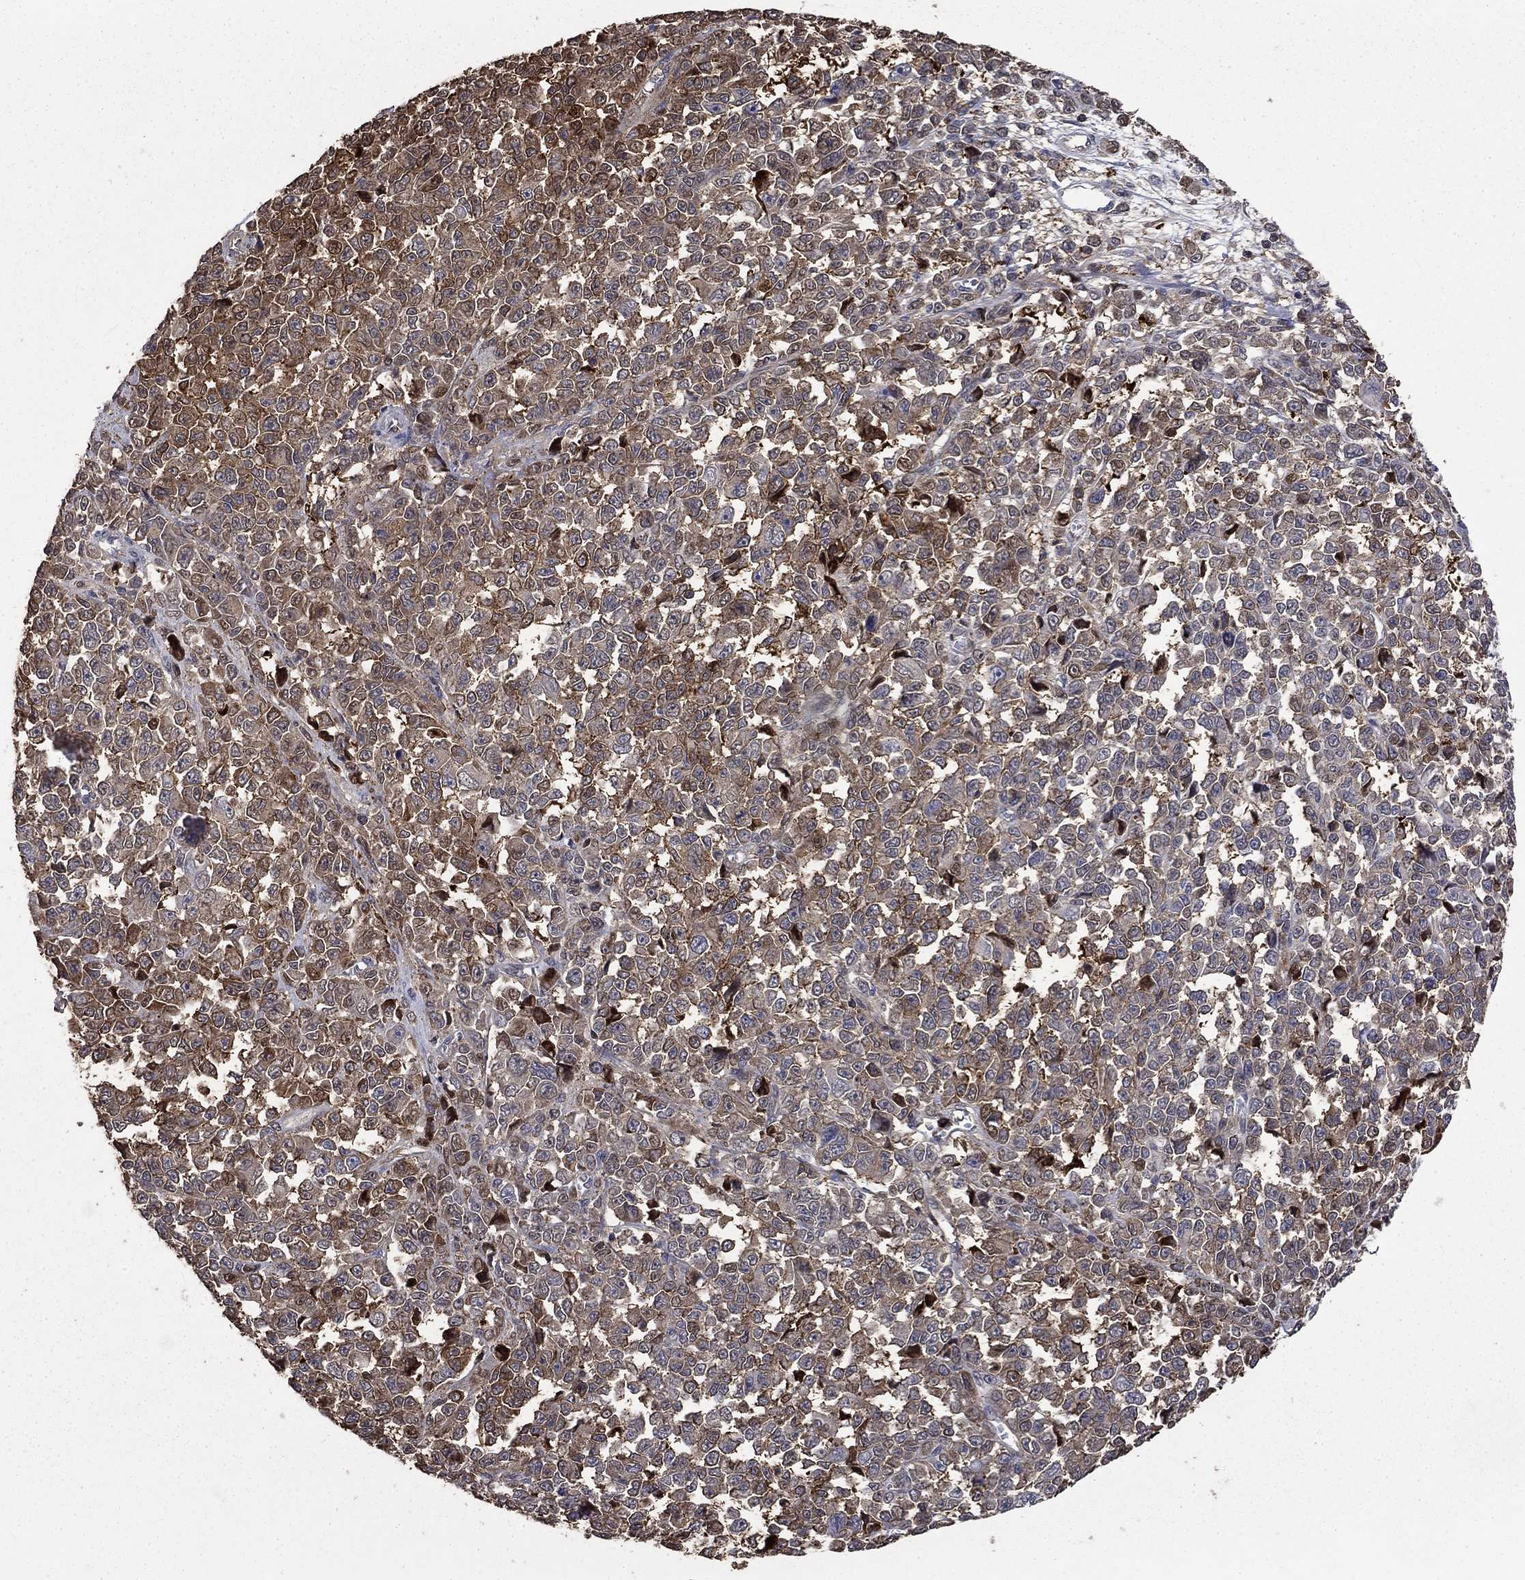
{"staining": {"intensity": "moderate", "quantity": "25%-75%", "location": "cytoplasmic/membranous"}, "tissue": "melanoma", "cell_type": "Tumor cells", "image_type": "cancer", "snomed": [{"axis": "morphology", "description": "Malignant melanoma, NOS"}, {"axis": "topography", "description": "Skin"}], "caption": "High-magnification brightfield microscopy of malignant melanoma stained with DAB (3,3'-diaminobenzidine) (brown) and counterstained with hematoxylin (blue). tumor cells exhibit moderate cytoplasmic/membranous positivity is appreciated in about25%-75% of cells.", "gene": "DVL1", "patient": {"sex": "female", "age": 95}}